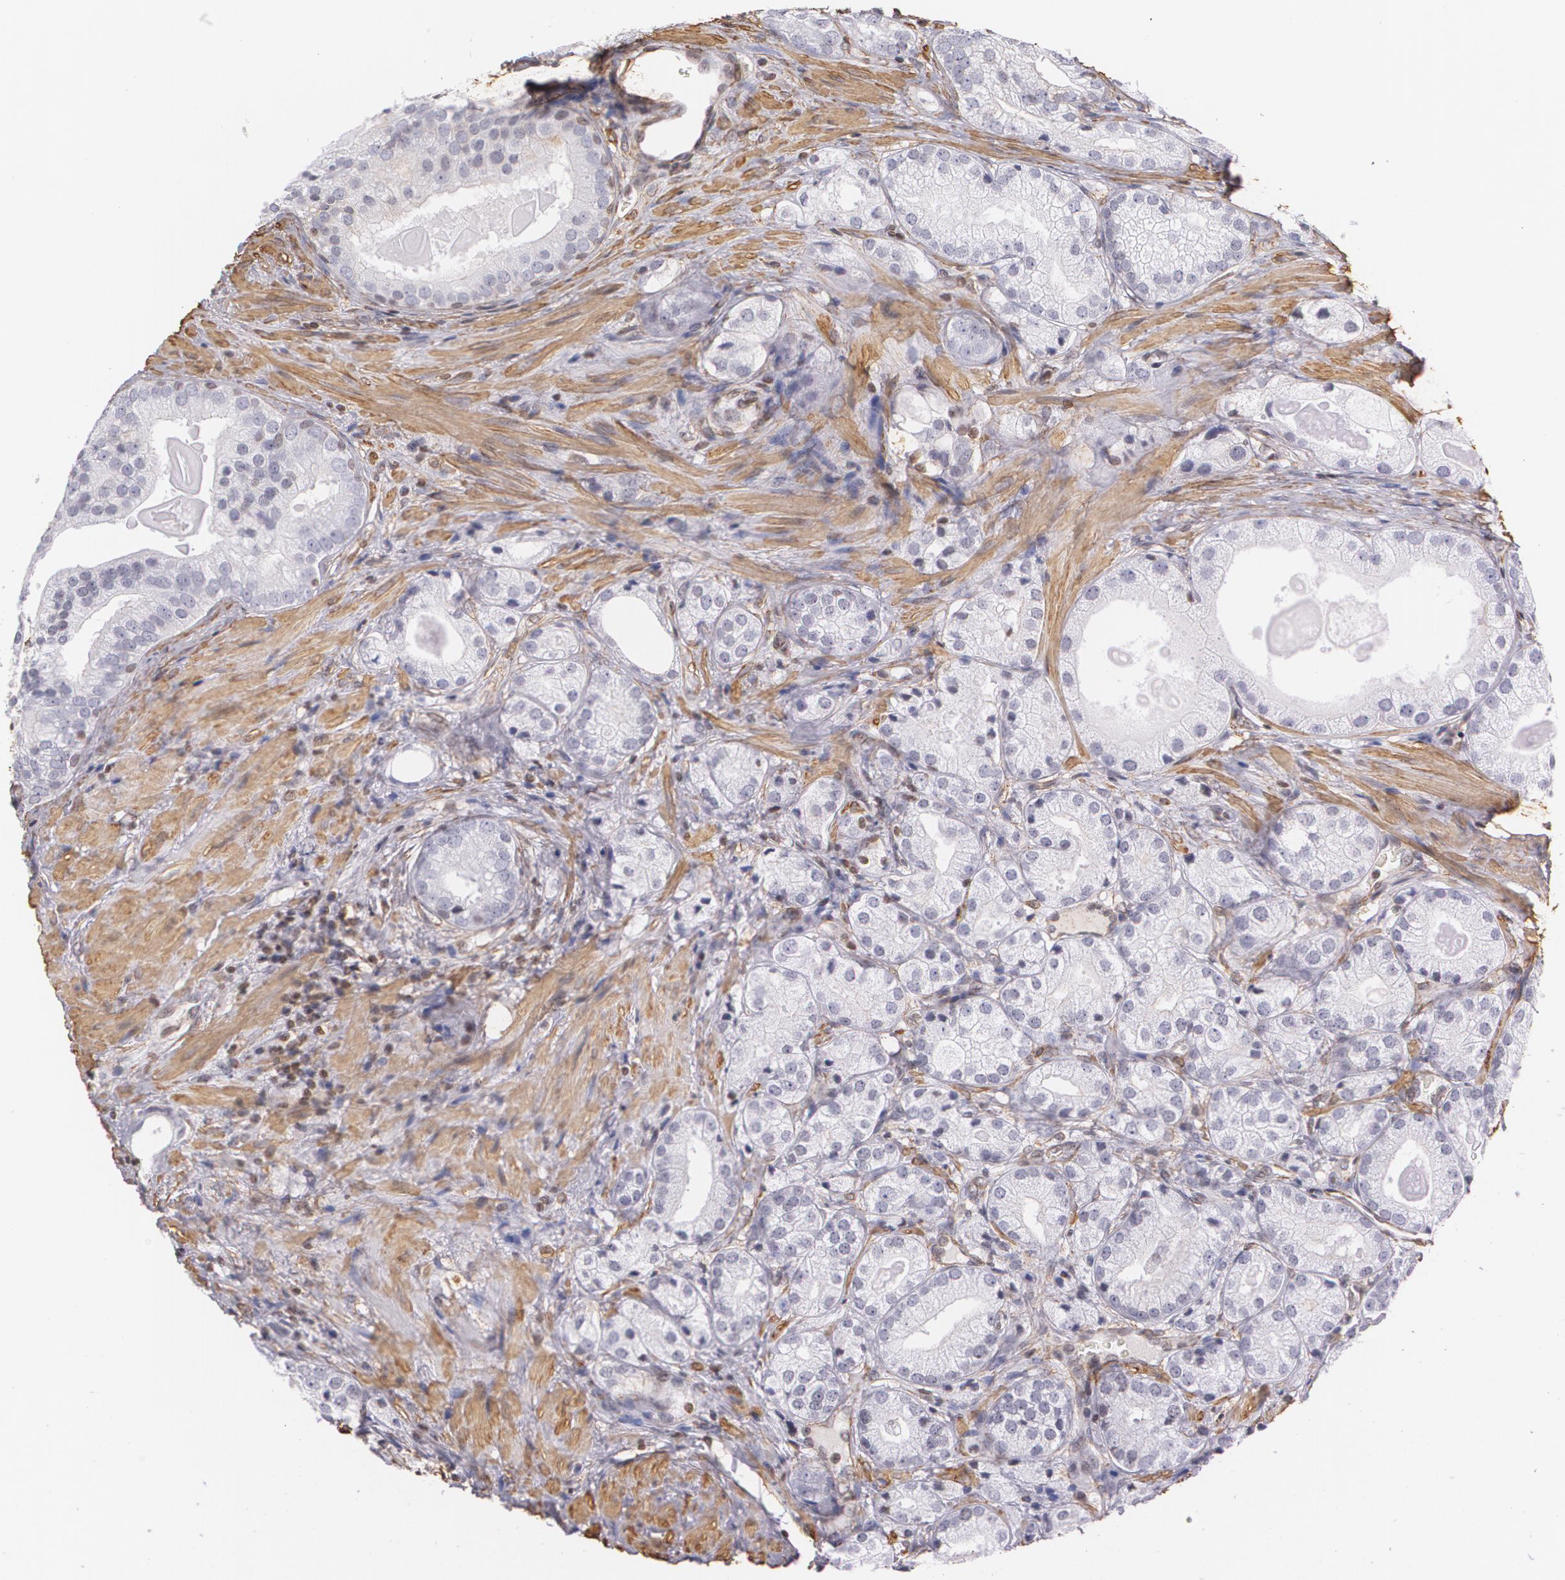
{"staining": {"intensity": "negative", "quantity": "none", "location": "none"}, "tissue": "prostate cancer", "cell_type": "Tumor cells", "image_type": "cancer", "snomed": [{"axis": "morphology", "description": "Adenocarcinoma, Low grade"}, {"axis": "topography", "description": "Prostate"}], "caption": "A micrograph of human prostate low-grade adenocarcinoma is negative for staining in tumor cells. The staining is performed using DAB (3,3'-diaminobenzidine) brown chromogen with nuclei counter-stained in using hematoxylin.", "gene": "VAMP1", "patient": {"sex": "male", "age": 69}}